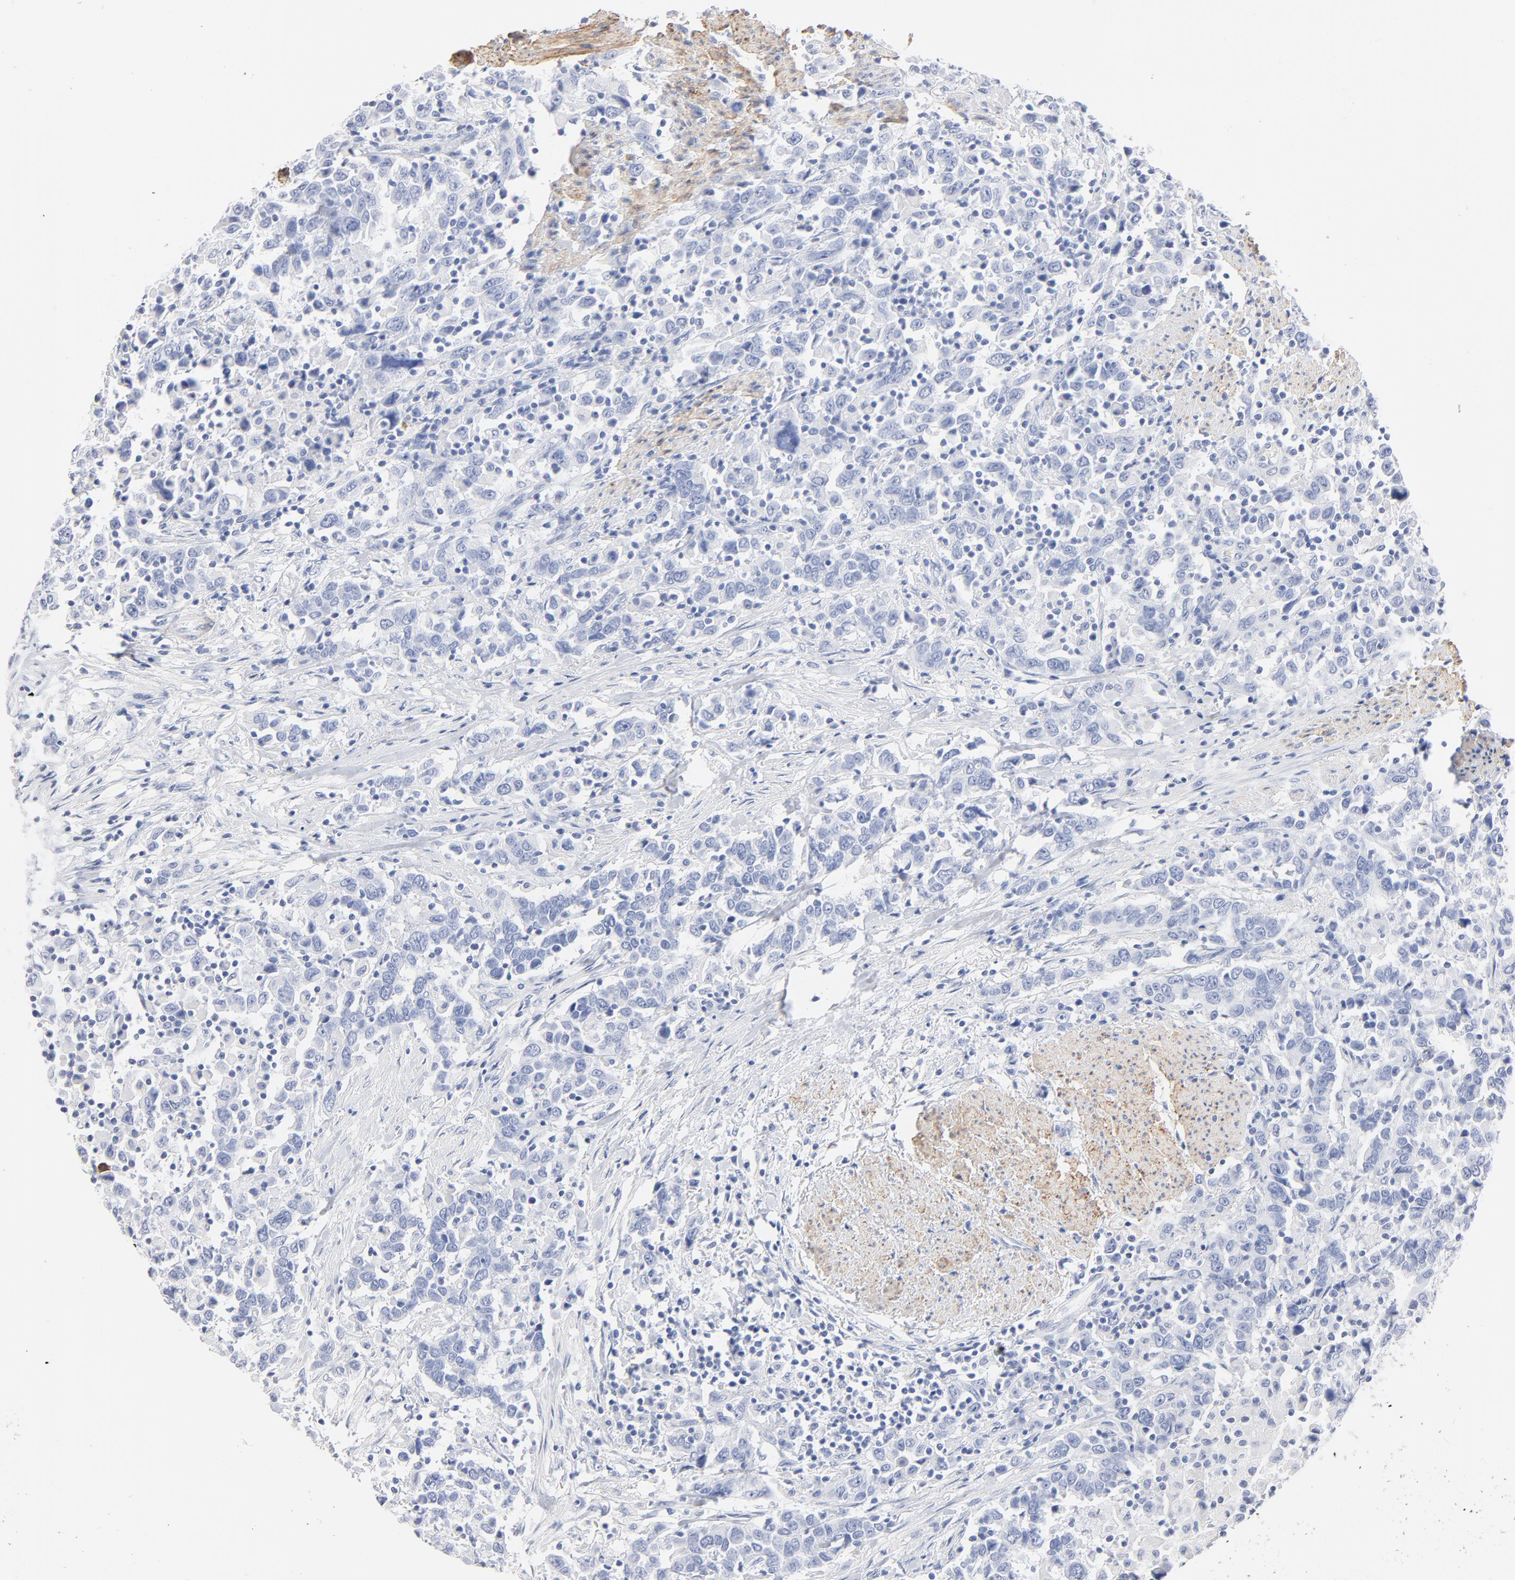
{"staining": {"intensity": "negative", "quantity": "none", "location": "none"}, "tissue": "urothelial cancer", "cell_type": "Tumor cells", "image_type": "cancer", "snomed": [{"axis": "morphology", "description": "Urothelial carcinoma, High grade"}, {"axis": "topography", "description": "Urinary bladder"}], "caption": "Urothelial cancer stained for a protein using immunohistochemistry (IHC) shows no expression tumor cells.", "gene": "AGTR1", "patient": {"sex": "male", "age": 61}}